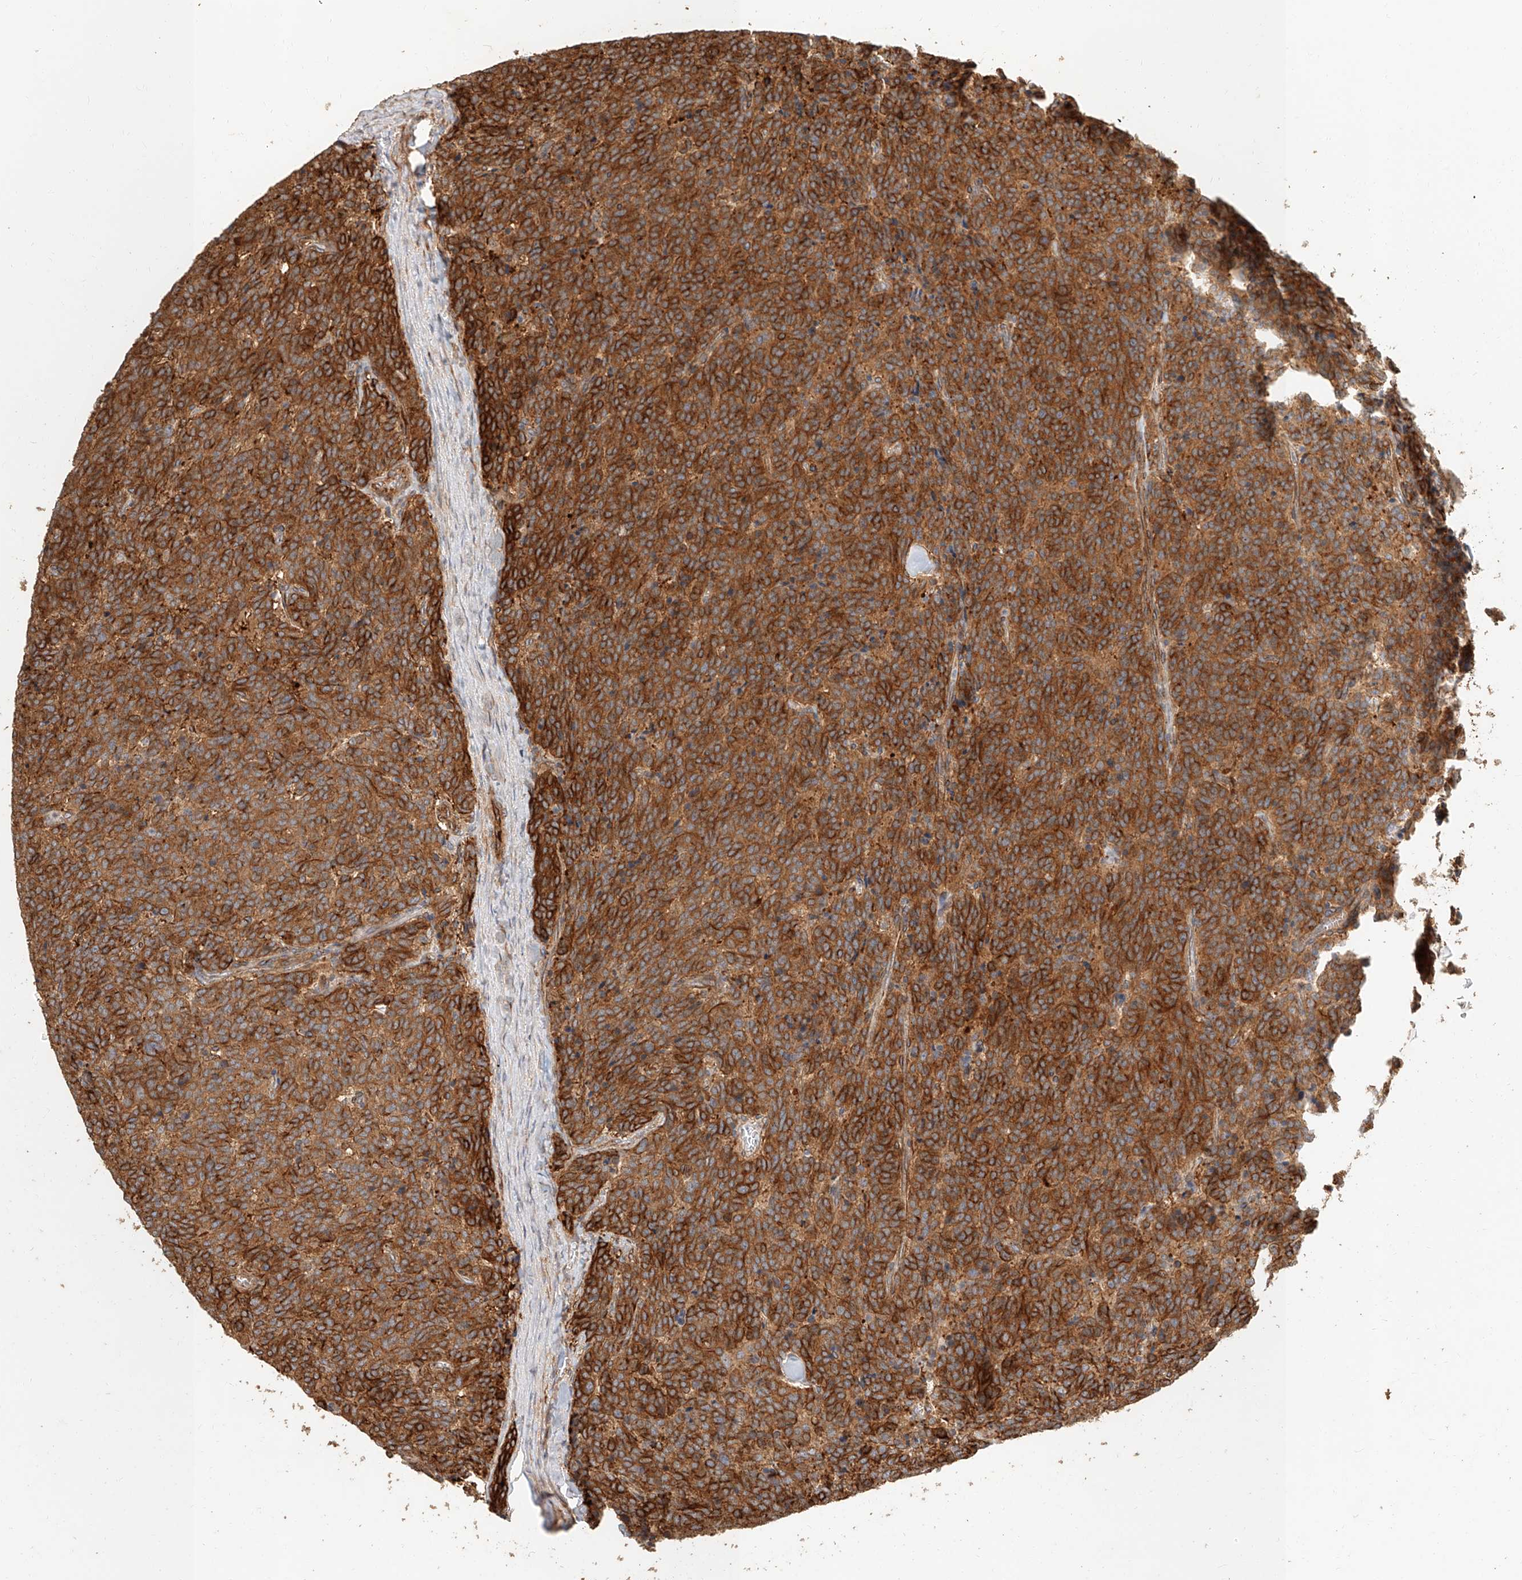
{"staining": {"intensity": "strong", "quantity": ">75%", "location": "cytoplasmic/membranous"}, "tissue": "carcinoid", "cell_type": "Tumor cells", "image_type": "cancer", "snomed": [{"axis": "morphology", "description": "Carcinoid, malignant, NOS"}, {"axis": "topography", "description": "Lung"}], "caption": "This is a photomicrograph of IHC staining of carcinoid, which shows strong staining in the cytoplasmic/membranous of tumor cells.", "gene": "NAP1L1", "patient": {"sex": "female", "age": 46}}